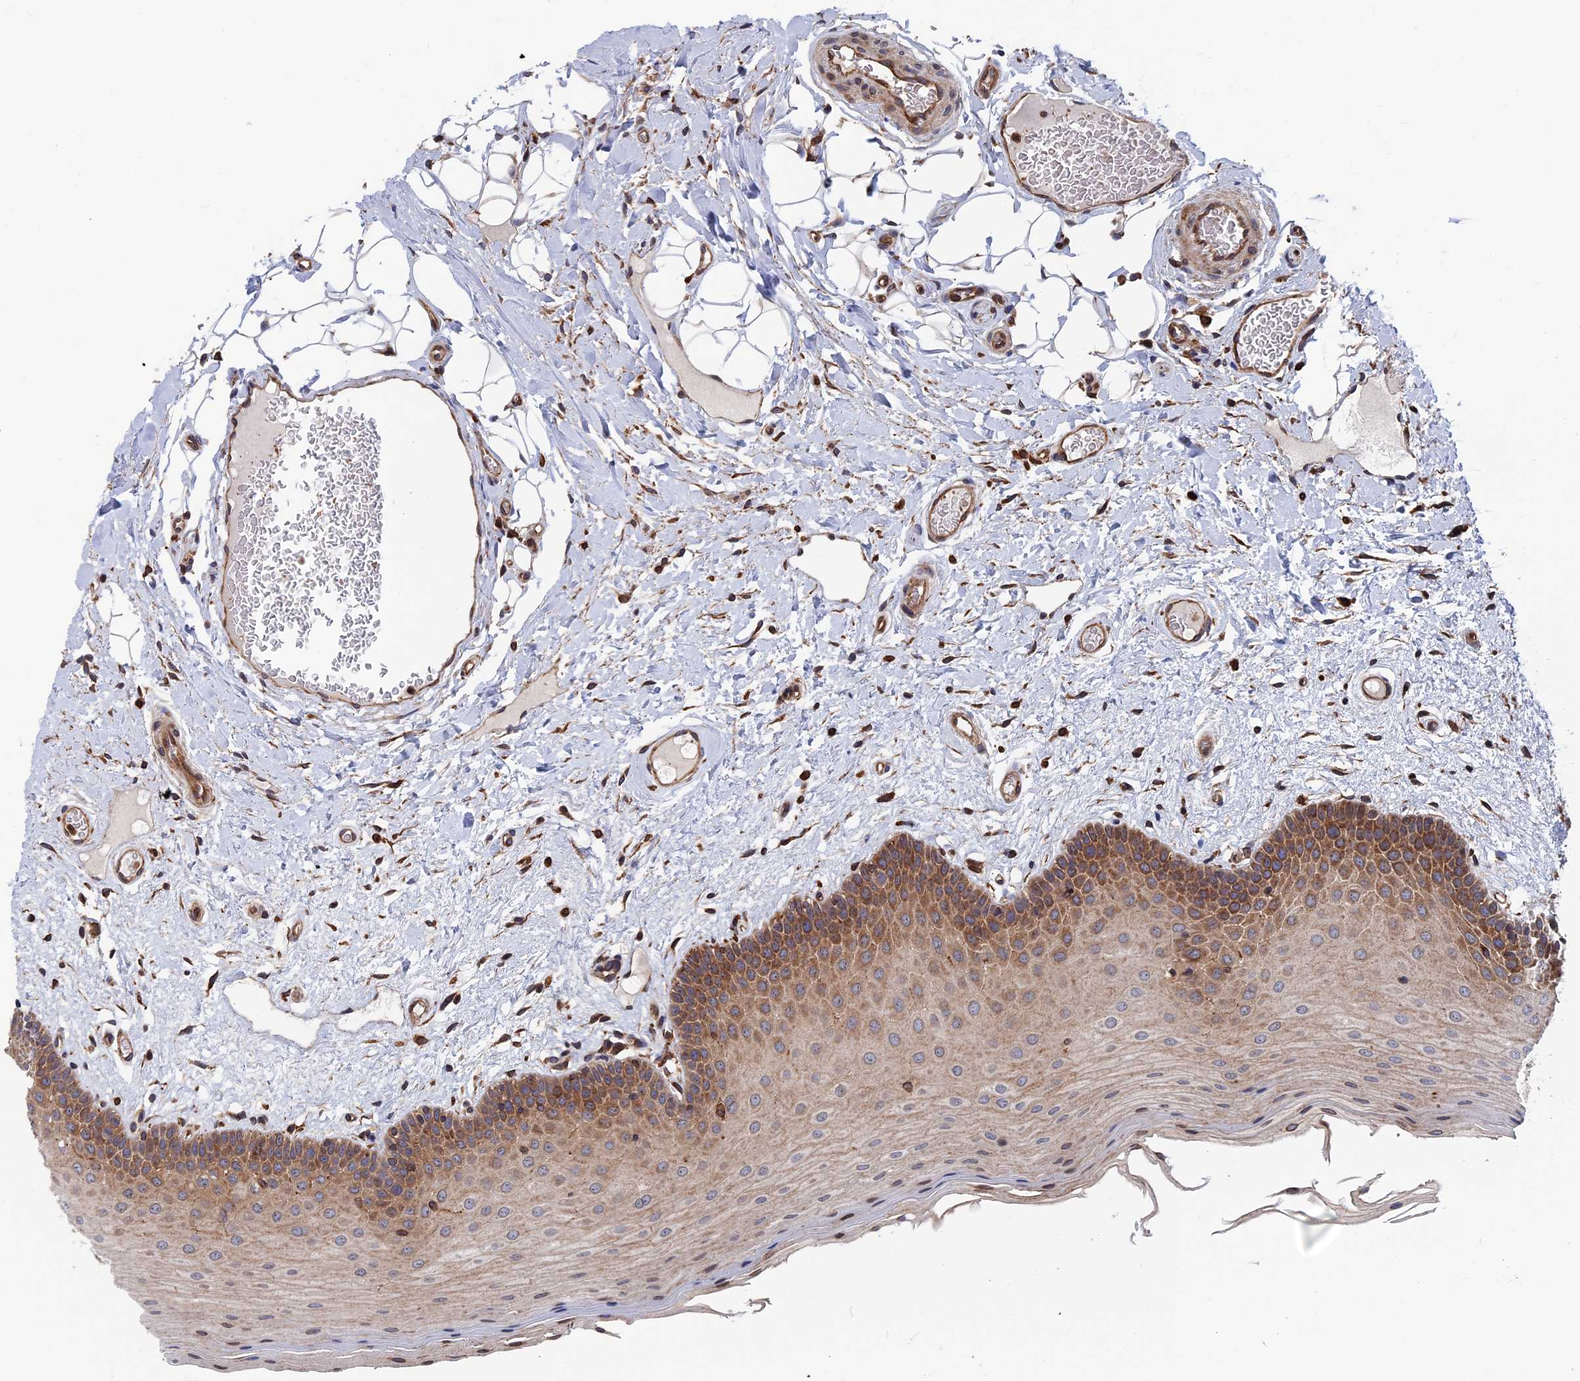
{"staining": {"intensity": "moderate", "quantity": ">75%", "location": "cytoplasmic/membranous"}, "tissue": "oral mucosa", "cell_type": "Squamous epithelial cells", "image_type": "normal", "snomed": [{"axis": "morphology", "description": "Normal tissue, NOS"}, {"axis": "topography", "description": "Oral tissue"}, {"axis": "topography", "description": "Tounge, NOS"}], "caption": "Immunohistochemistry (IHC) of unremarkable human oral mucosa demonstrates medium levels of moderate cytoplasmic/membranous staining in approximately >75% of squamous epithelial cells.", "gene": "RPUSD1", "patient": {"sex": "male", "age": 47}}